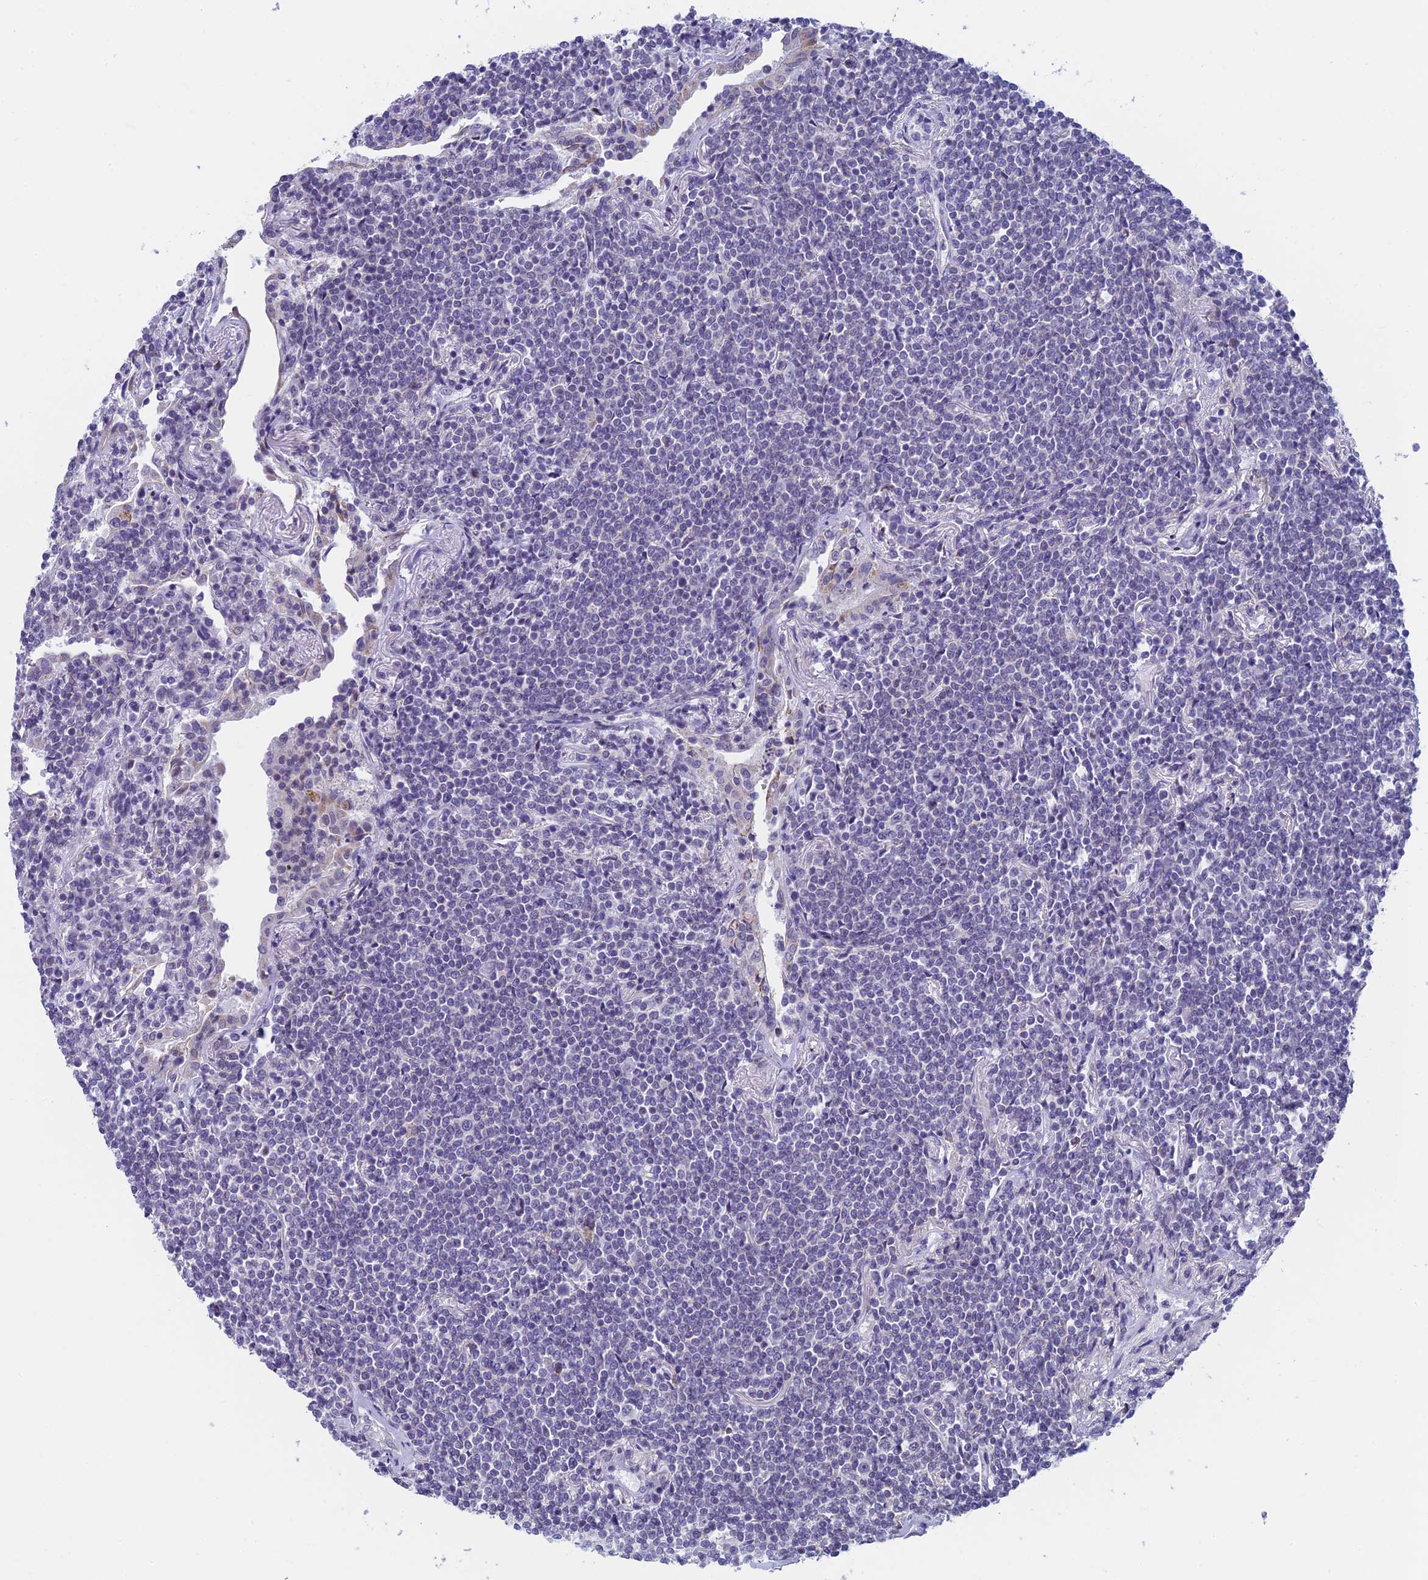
{"staining": {"intensity": "negative", "quantity": "none", "location": "none"}, "tissue": "lymphoma", "cell_type": "Tumor cells", "image_type": "cancer", "snomed": [{"axis": "morphology", "description": "Malignant lymphoma, non-Hodgkin's type, Low grade"}, {"axis": "topography", "description": "Lung"}], "caption": "Histopathology image shows no significant protein staining in tumor cells of lymphoma.", "gene": "REXO5", "patient": {"sex": "female", "age": 71}}